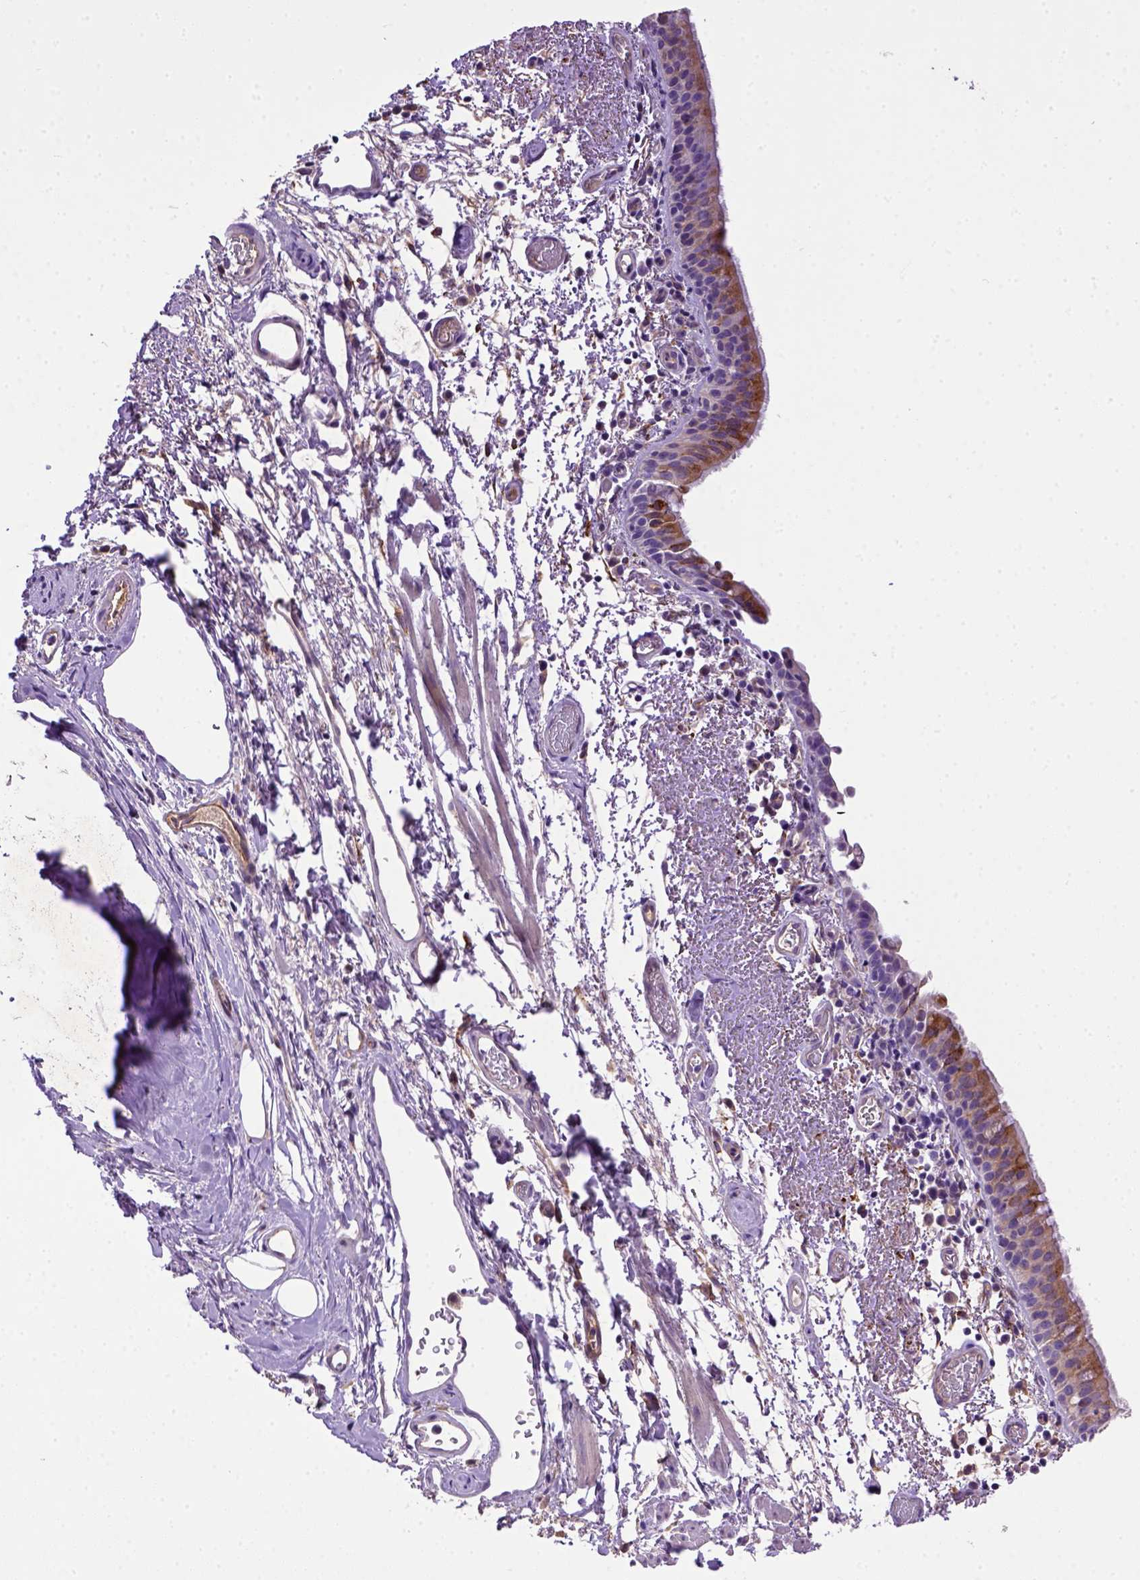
{"staining": {"intensity": "strong", "quantity": ">75%", "location": "cytoplasmic/membranous"}, "tissue": "bronchus", "cell_type": "Respiratory epithelial cells", "image_type": "normal", "snomed": [{"axis": "morphology", "description": "Normal tissue, NOS"}, {"axis": "morphology", "description": "Adenocarcinoma, NOS"}, {"axis": "topography", "description": "Bronchus"}], "caption": "The image reveals immunohistochemical staining of unremarkable bronchus. There is strong cytoplasmic/membranous staining is seen in approximately >75% of respiratory epithelial cells. (DAB IHC with brightfield microscopy, high magnification).", "gene": "DEPDC1B", "patient": {"sex": "male", "age": 68}}